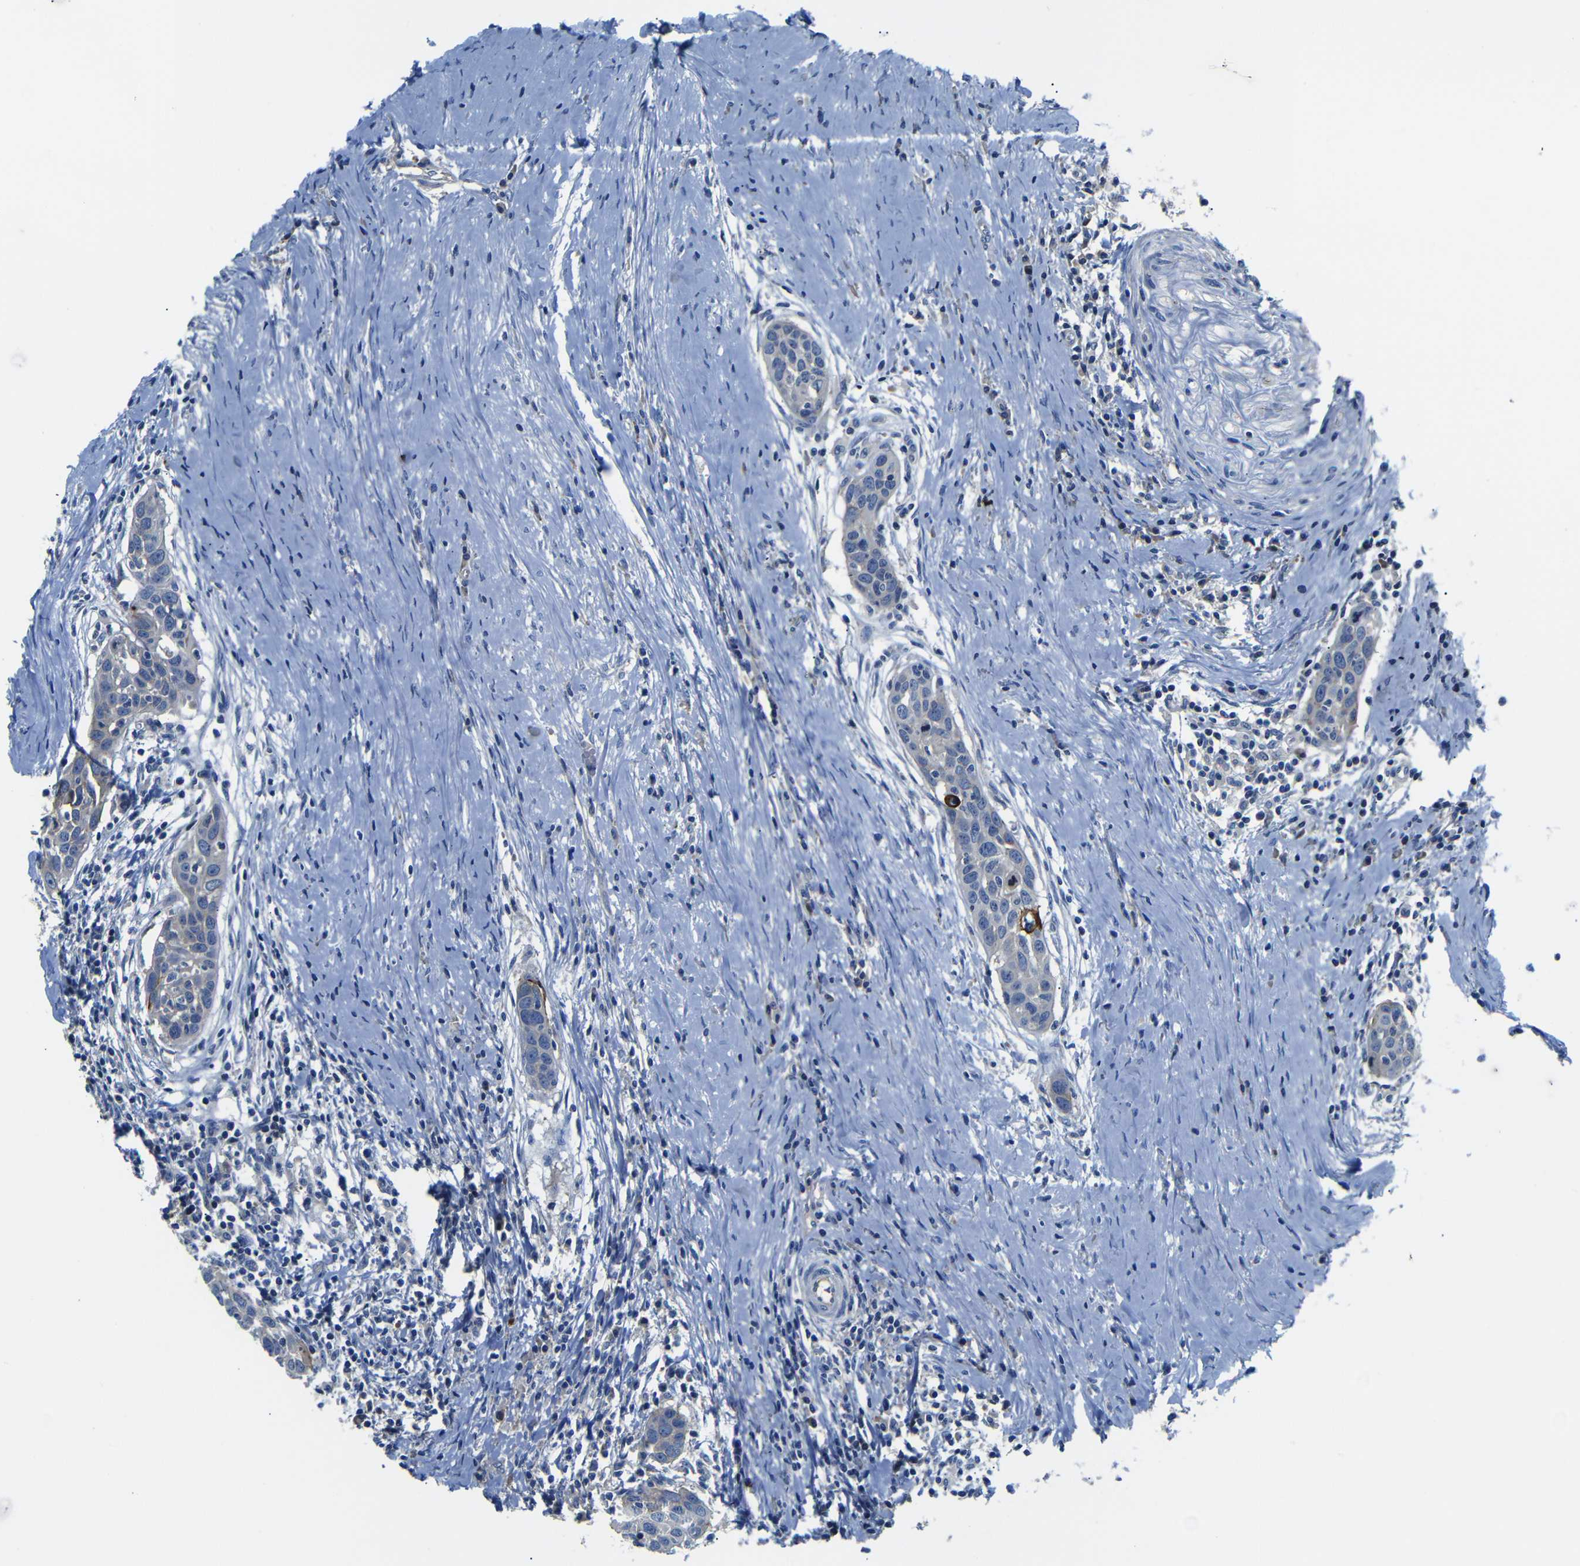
{"staining": {"intensity": "negative", "quantity": "none", "location": "none"}, "tissue": "head and neck cancer", "cell_type": "Tumor cells", "image_type": "cancer", "snomed": [{"axis": "morphology", "description": "Squamous cell carcinoma, NOS"}, {"axis": "topography", "description": "Oral tissue"}, {"axis": "topography", "description": "Head-Neck"}], "caption": "Image shows no significant protein positivity in tumor cells of head and neck squamous cell carcinoma. (Brightfield microscopy of DAB (3,3'-diaminobenzidine) IHC at high magnification).", "gene": "AFDN", "patient": {"sex": "female", "age": 50}}